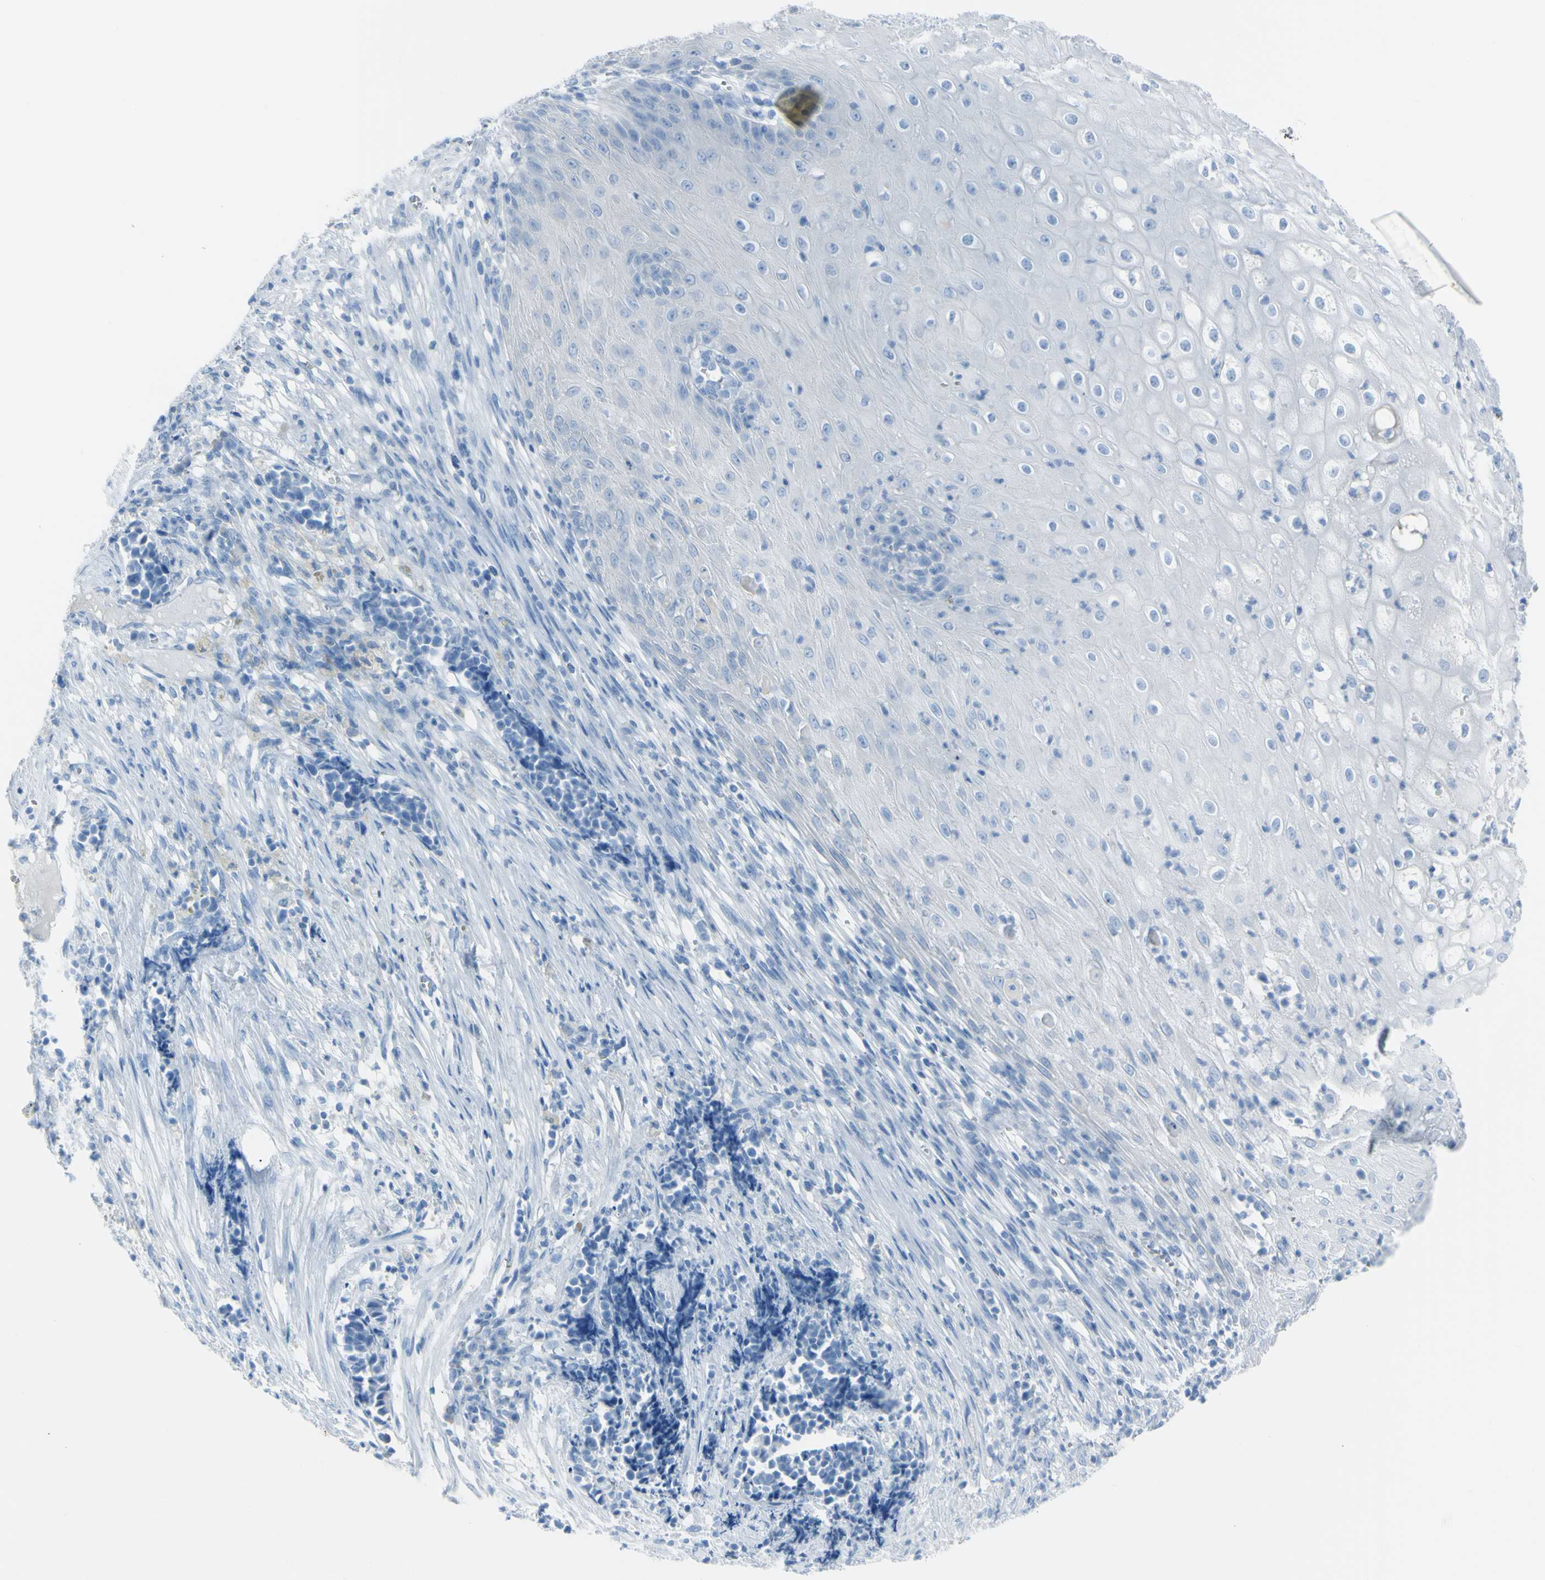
{"staining": {"intensity": "negative", "quantity": "none", "location": "none"}, "tissue": "cervical cancer", "cell_type": "Tumor cells", "image_type": "cancer", "snomed": [{"axis": "morphology", "description": "Normal tissue, NOS"}, {"axis": "morphology", "description": "Squamous cell carcinoma, NOS"}, {"axis": "topography", "description": "Cervix"}], "caption": "High magnification brightfield microscopy of cervical cancer stained with DAB (brown) and counterstained with hematoxylin (blue): tumor cells show no significant expression.", "gene": "TFPI2", "patient": {"sex": "female", "age": 35}}